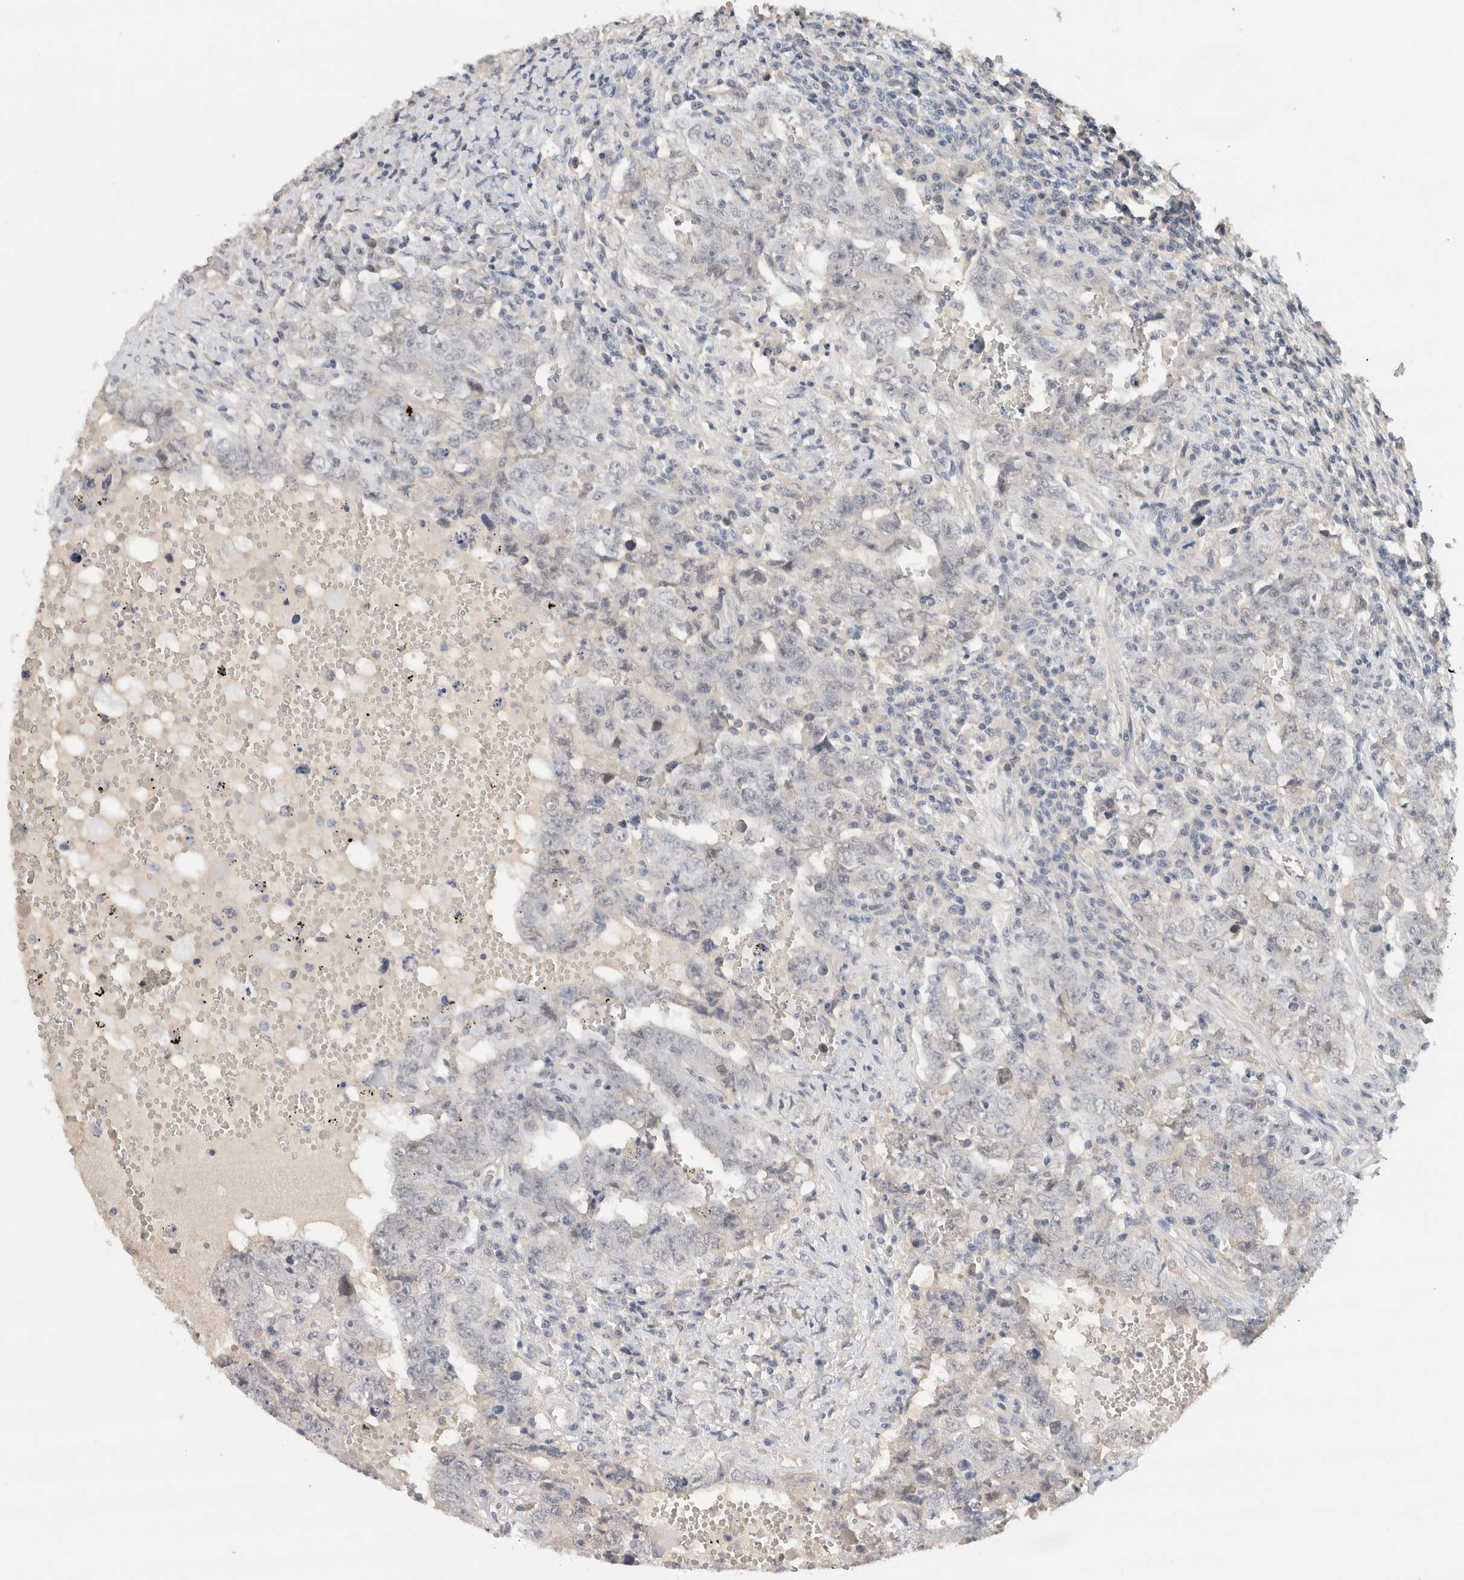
{"staining": {"intensity": "negative", "quantity": "none", "location": "none"}, "tissue": "testis cancer", "cell_type": "Tumor cells", "image_type": "cancer", "snomed": [{"axis": "morphology", "description": "Carcinoma, Embryonal, NOS"}, {"axis": "topography", "description": "Testis"}], "caption": "The immunohistochemistry photomicrograph has no significant positivity in tumor cells of testis embryonal carcinoma tissue.", "gene": "HCN3", "patient": {"sex": "male", "age": 26}}